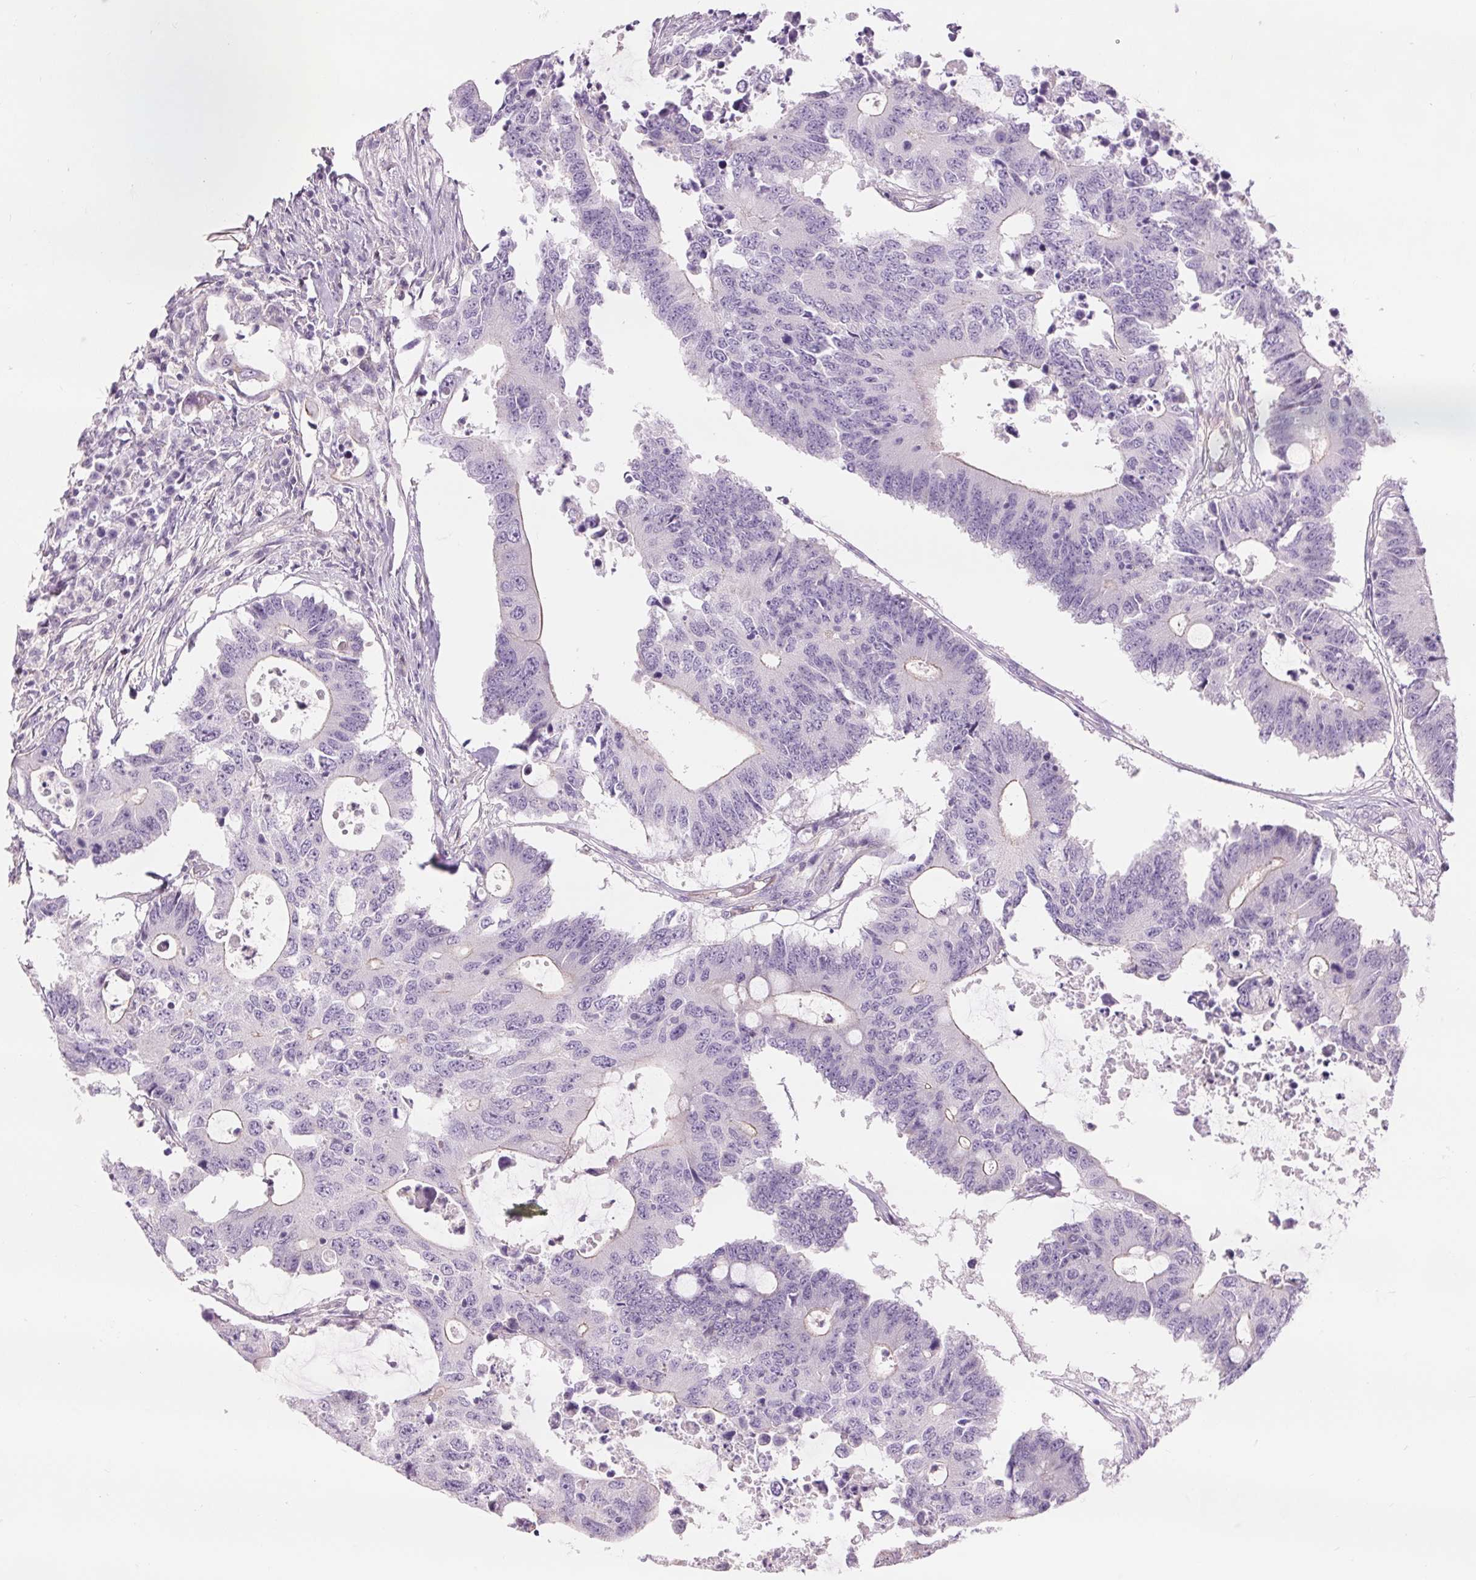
{"staining": {"intensity": "negative", "quantity": "none", "location": "none"}, "tissue": "colorectal cancer", "cell_type": "Tumor cells", "image_type": "cancer", "snomed": [{"axis": "morphology", "description": "Adenocarcinoma, NOS"}, {"axis": "topography", "description": "Colon"}], "caption": "The image exhibits no staining of tumor cells in colorectal adenocarcinoma.", "gene": "DIXDC1", "patient": {"sex": "male", "age": 71}}